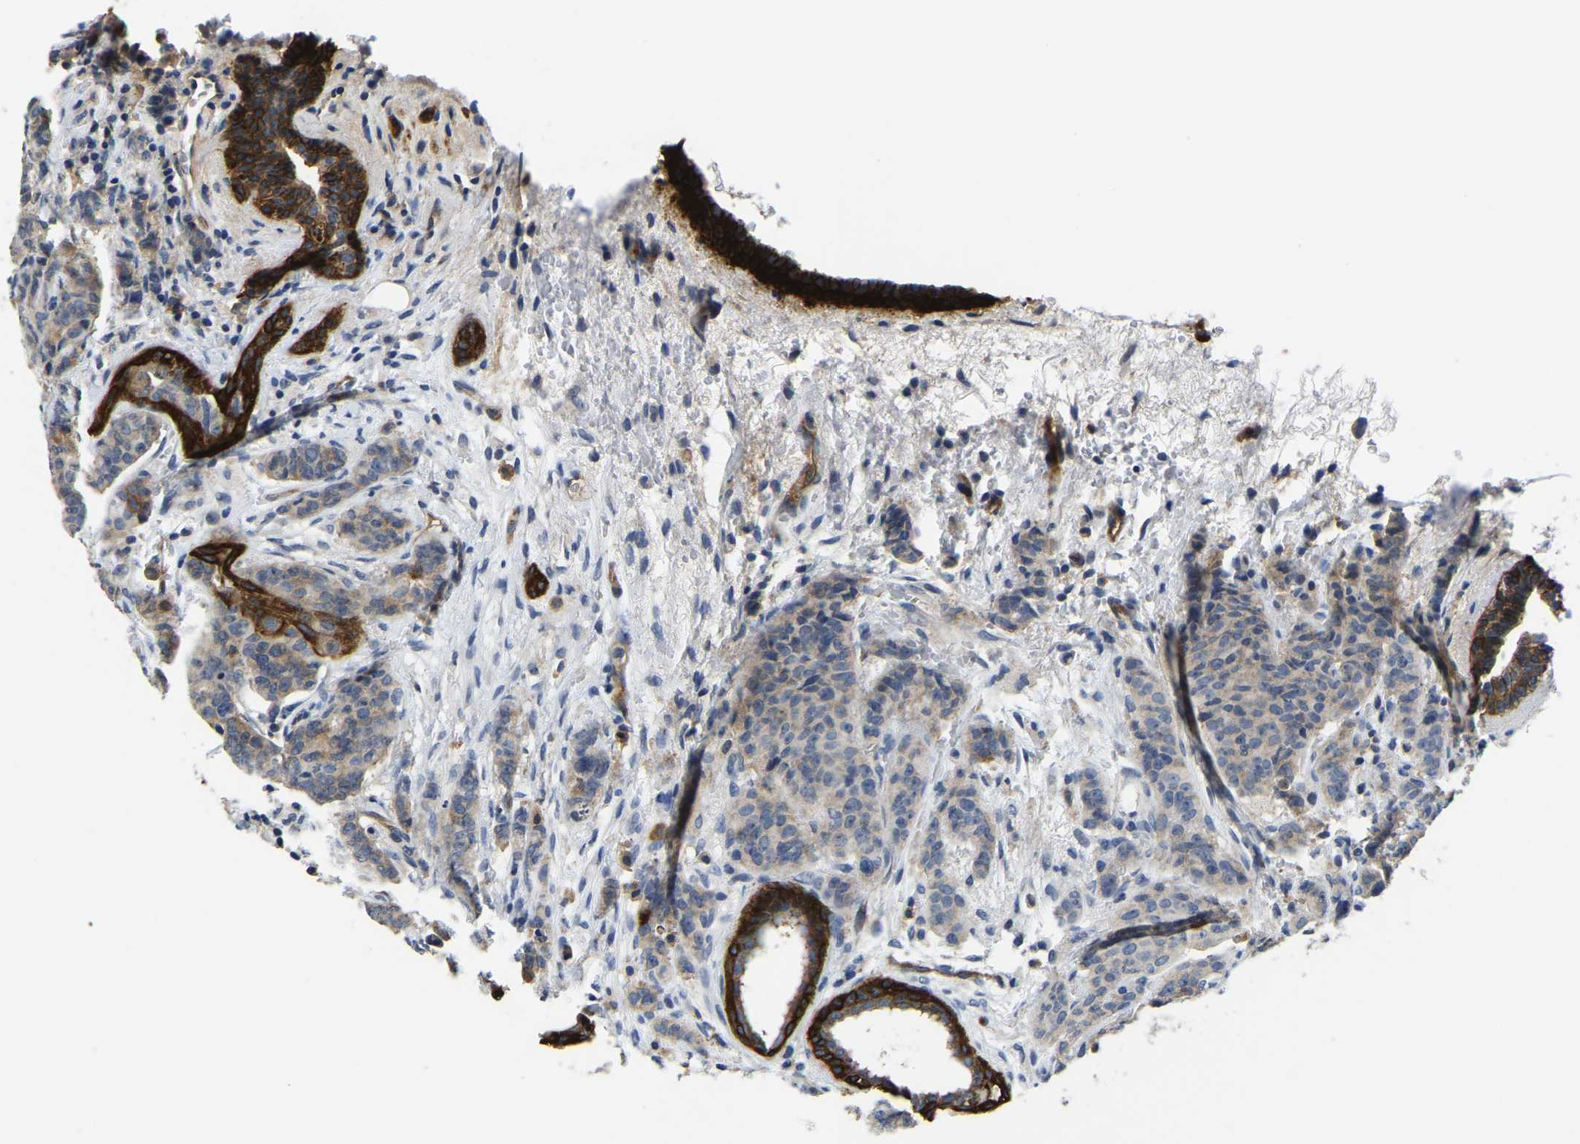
{"staining": {"intensity": "weak", "quantity": "25%-75%", "location": "cytoplasmic/membranous"}, "tissue": "breast cancer", "cell_type": "Tumor cells", "image_type": "cancer", "snomed": [{"axis": "morphology", "description": "Duct carcinoma"}, {"axis": "topography", "description": "Breast"}], "caption": "Immunohistochemical staining of breast cancer (infiltrating ductal carcinoma) reveals weak cytoplasmic/membranous protein positivity in about 25%-75% of tumor cells. The staining was performed using DAB (3,3'-diaminobenzidine) to visualize the protein expression in brown, while the nuclei were stained in blue with hematoxylin (Magnification: 20x).", "gene": "ITGA2", "patient": {"sex": "female", "age": 40}}